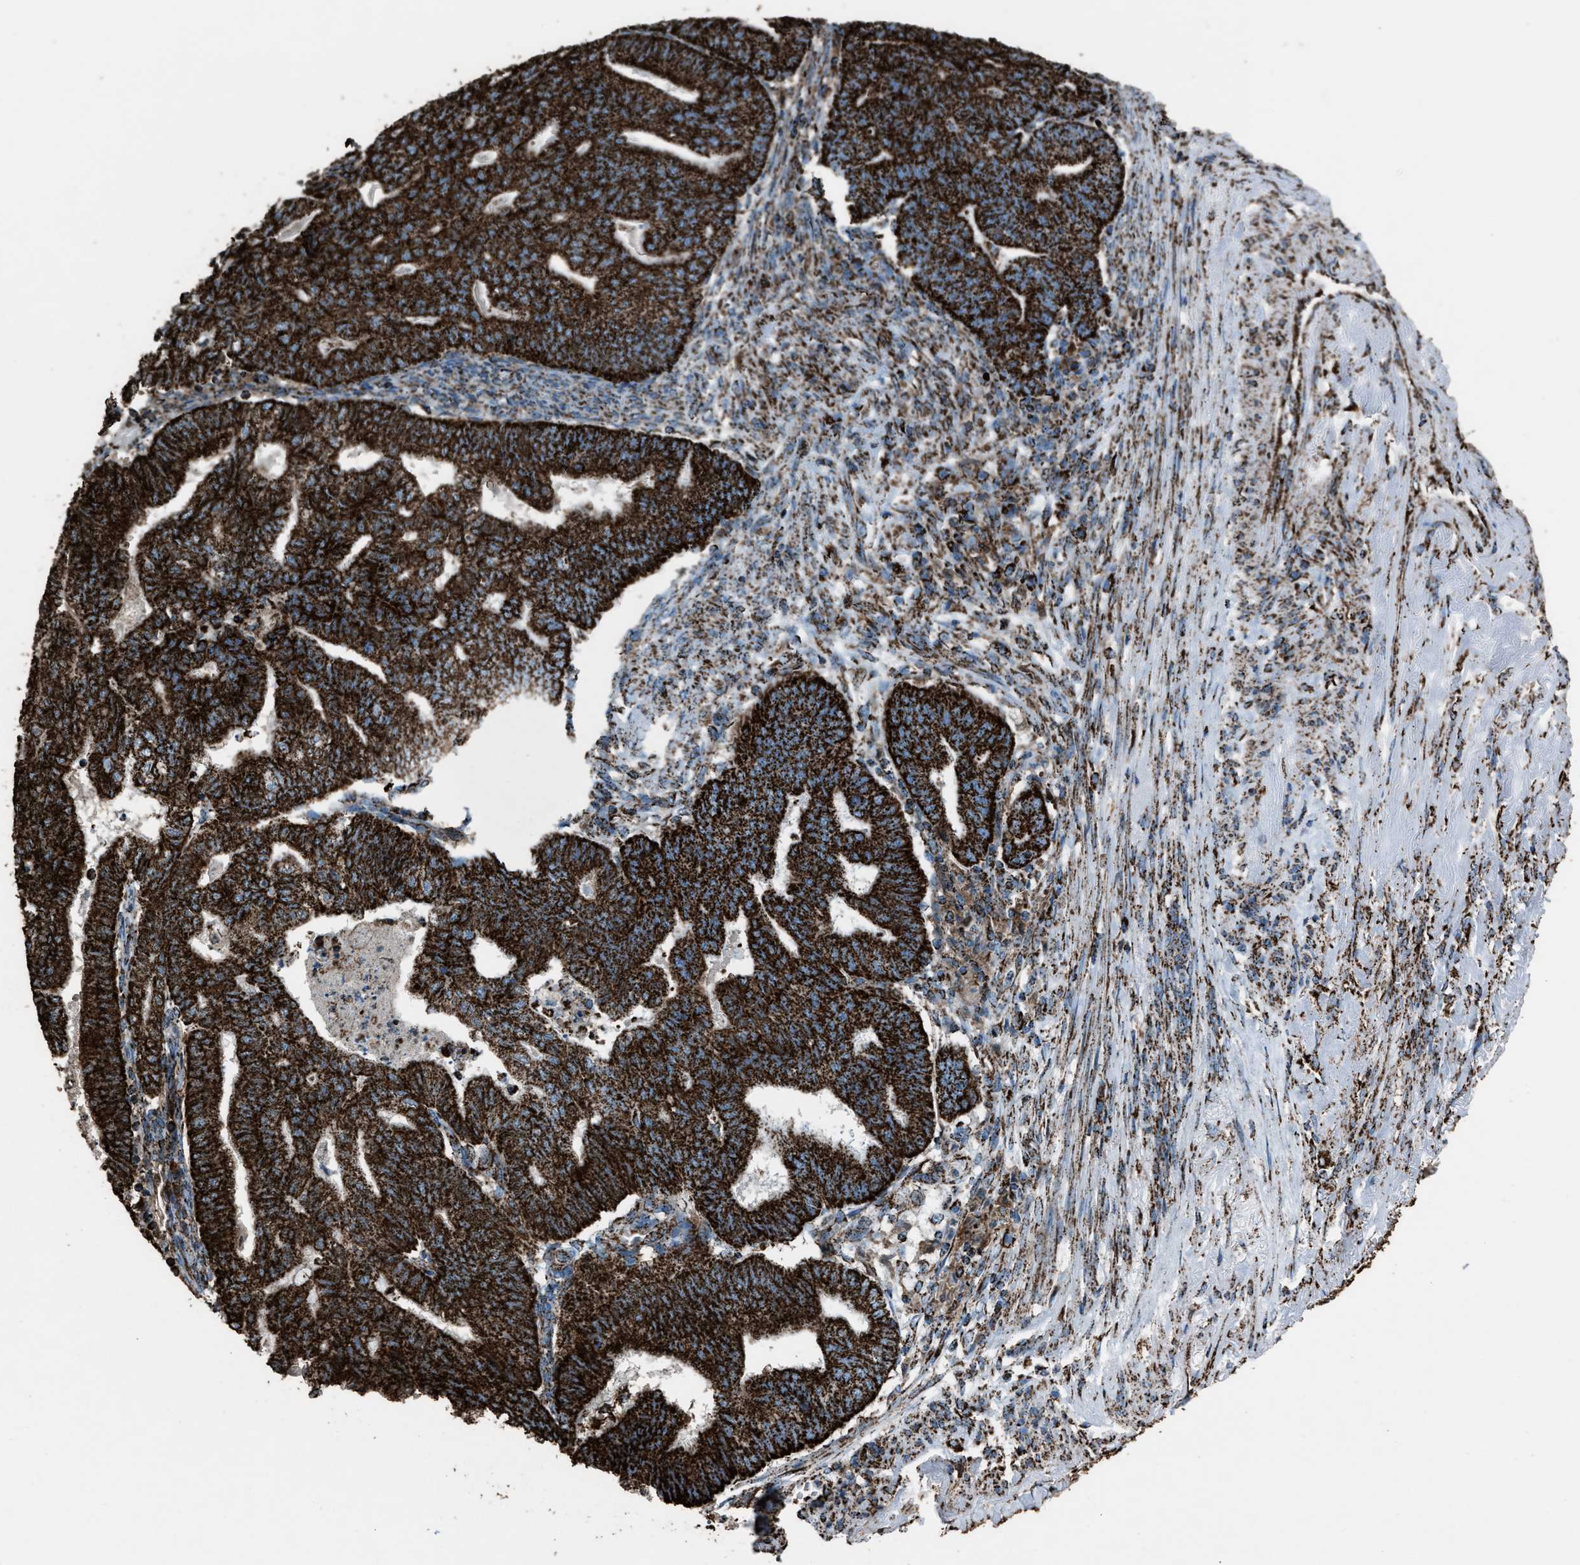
{"staining": {"intensity": "strong", "quantity": ">75%", "location": "cytoplasmic/membranous"}, "tissue": "endometrial cancer", "cell_type": "Tumor cells", "image_type": "cancer", "snomed": [{"axis": "morphology", "description": "Polyp, NOS"}, {"axis": "morphology", "description": "Adenocarcinoma, NOS"}, {"axis": "morphology", "description": "Adenoma, NOS"}, {"axis": "topography", "description": "Endometrium"}], "caption": "An IHC image of tumor tissue is shown. Protein staining in brown labels strong cytoplasmic/membranous positivity in adenoma (endometrial) within tumor cells.", "gene": "MDH2", "patient": {"sex": "female", "age": 79}}